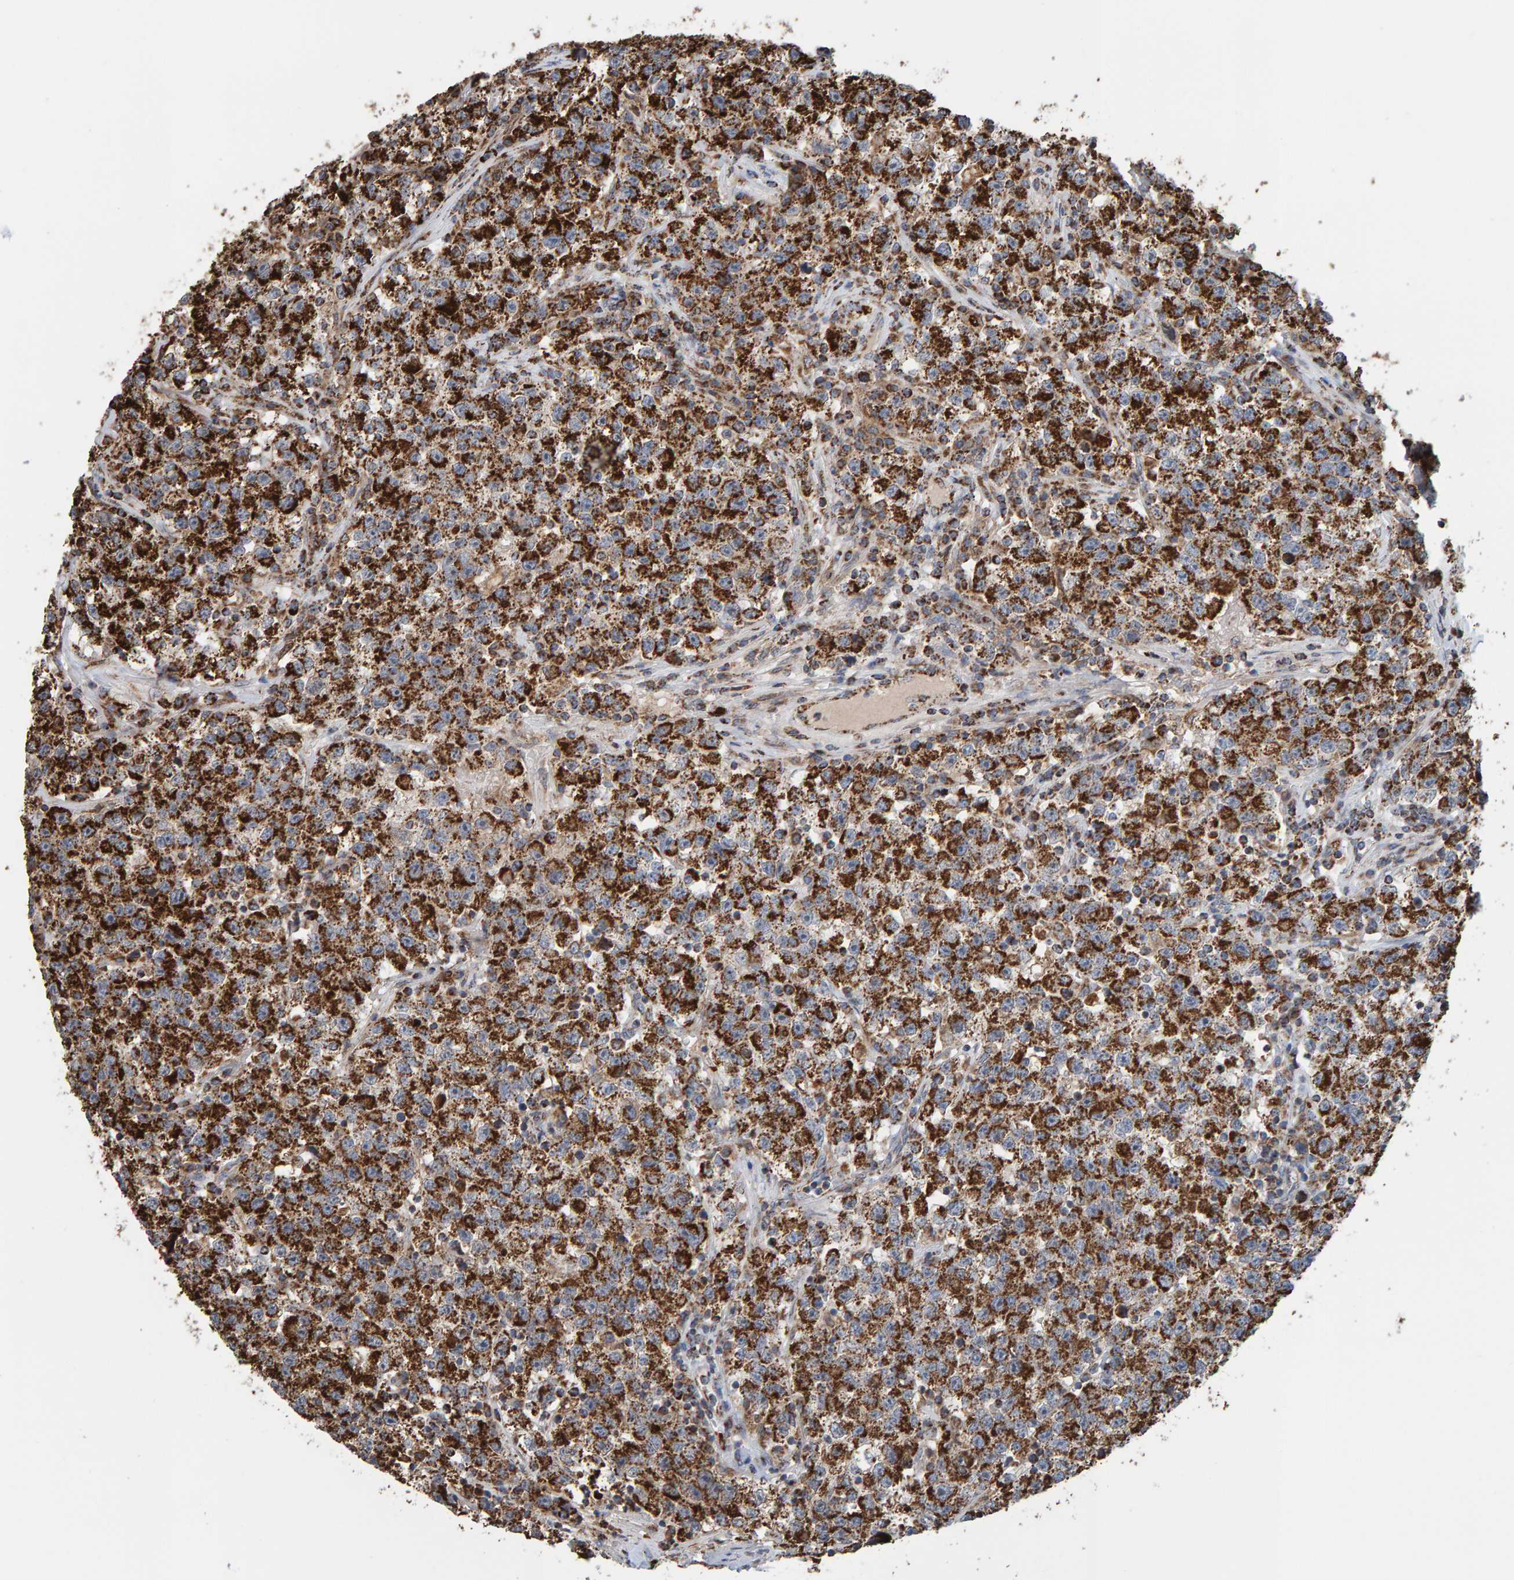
{"staining": {"intensity": "strong", "quantity": ">75%", "location": "cytoplasmic/membranous"}, "tissue": "testis cancer", "cell_type": "Tumor cells", "image_type": "cancer", "snomed": [{"axis": "morphology", "description": "Seminoma, NOS"}, {"axis": "topography", "description": "Testis"}], "caption": "Tumor cells demonstrate high levels of strong cytoplasmic/membranous expression in about >75% of cells in human testis seminoma.", "gene": "MRPL45", "patient": {"sex": "male", "age": 22}}